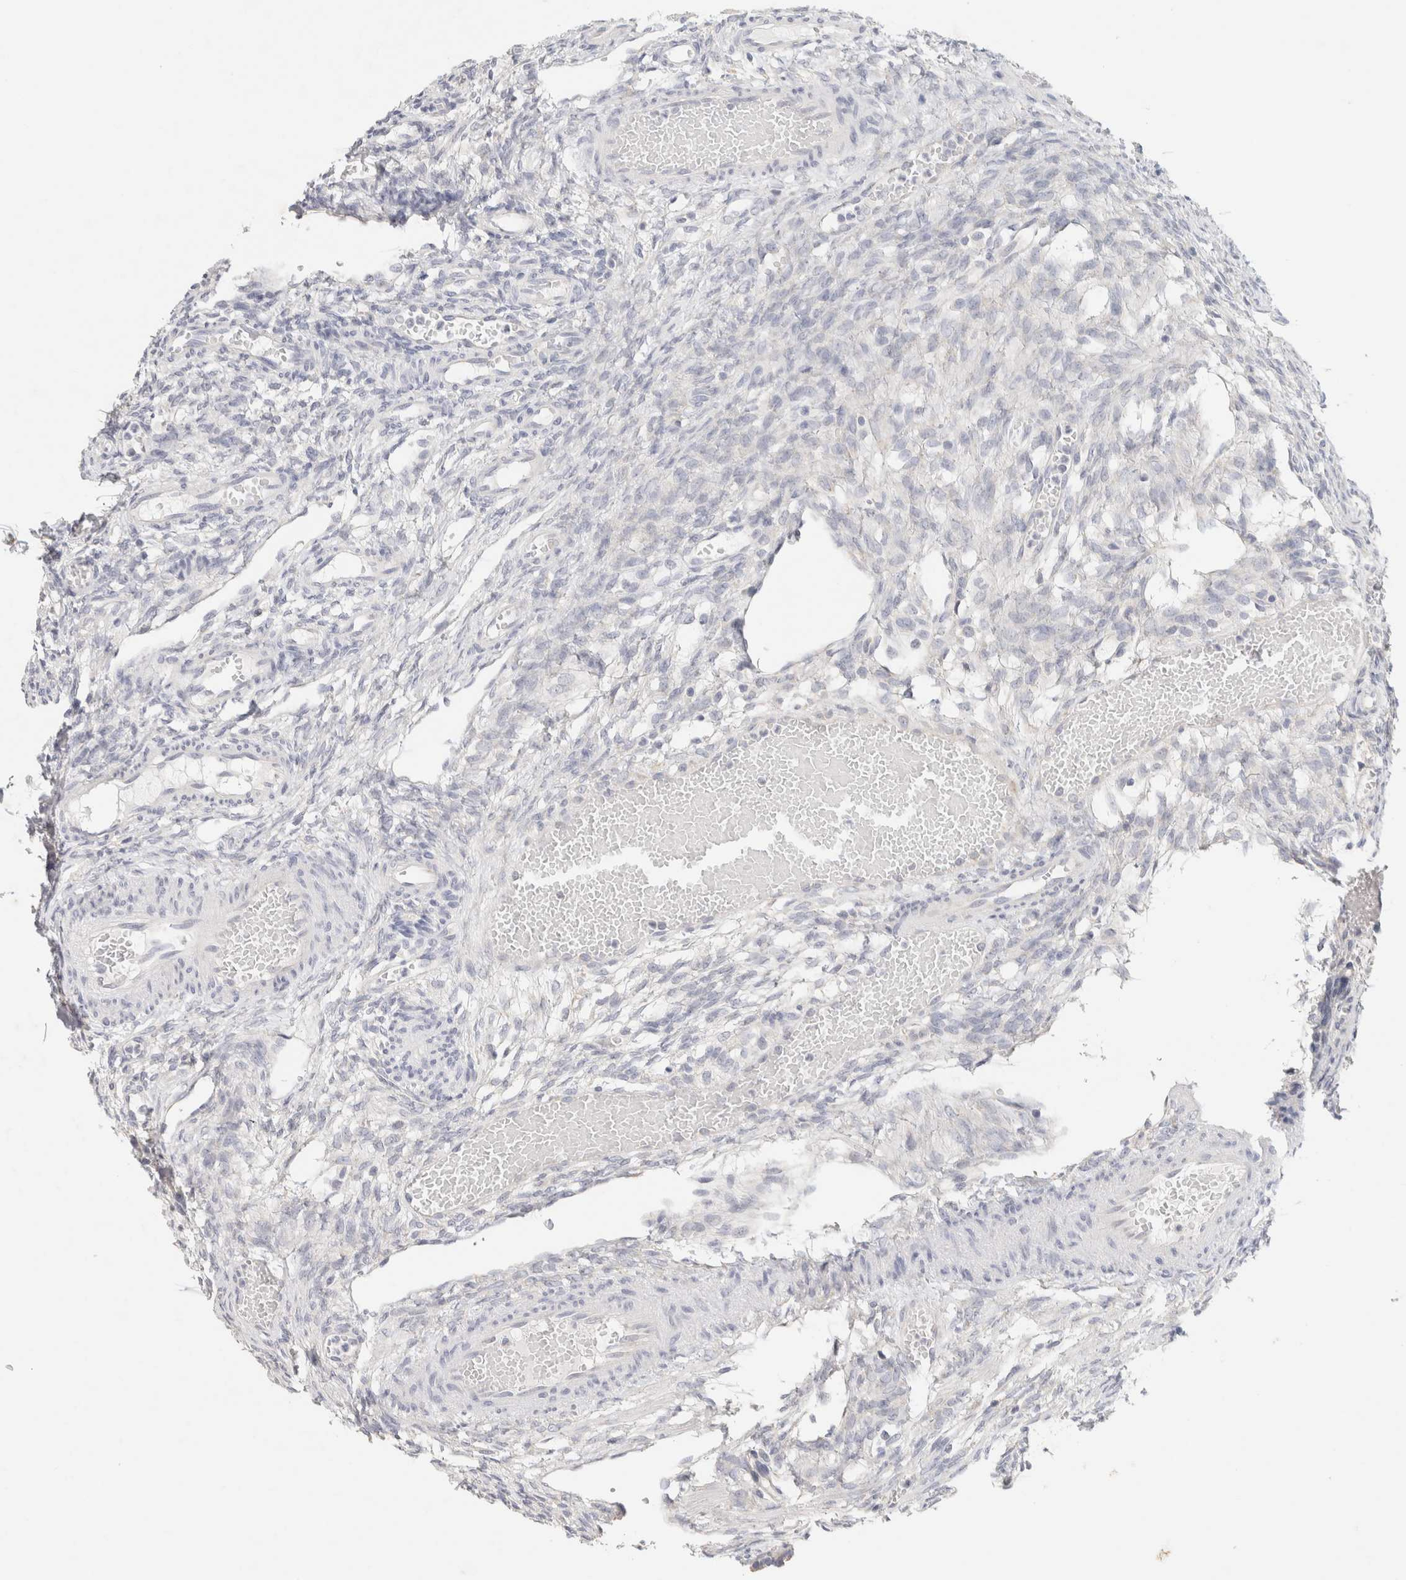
{"staining": {"intensity": "negative", "quantity": "none", "location": "none"}, "tissue": "ovary", "cell_type": "Follicle cells", "image_type": "normal", "snomed": [{"axis": "morphology", "description": "Normal tissue, NOS"}, {"axis": "topography", "description": "Ovary"}], "caption": "DAB immunohistochemical staining of benign ovary demonstrates no significant positivity in follicle cells.", "gene": "NEFM", "patient": {"sex": "female", "age": 33}}